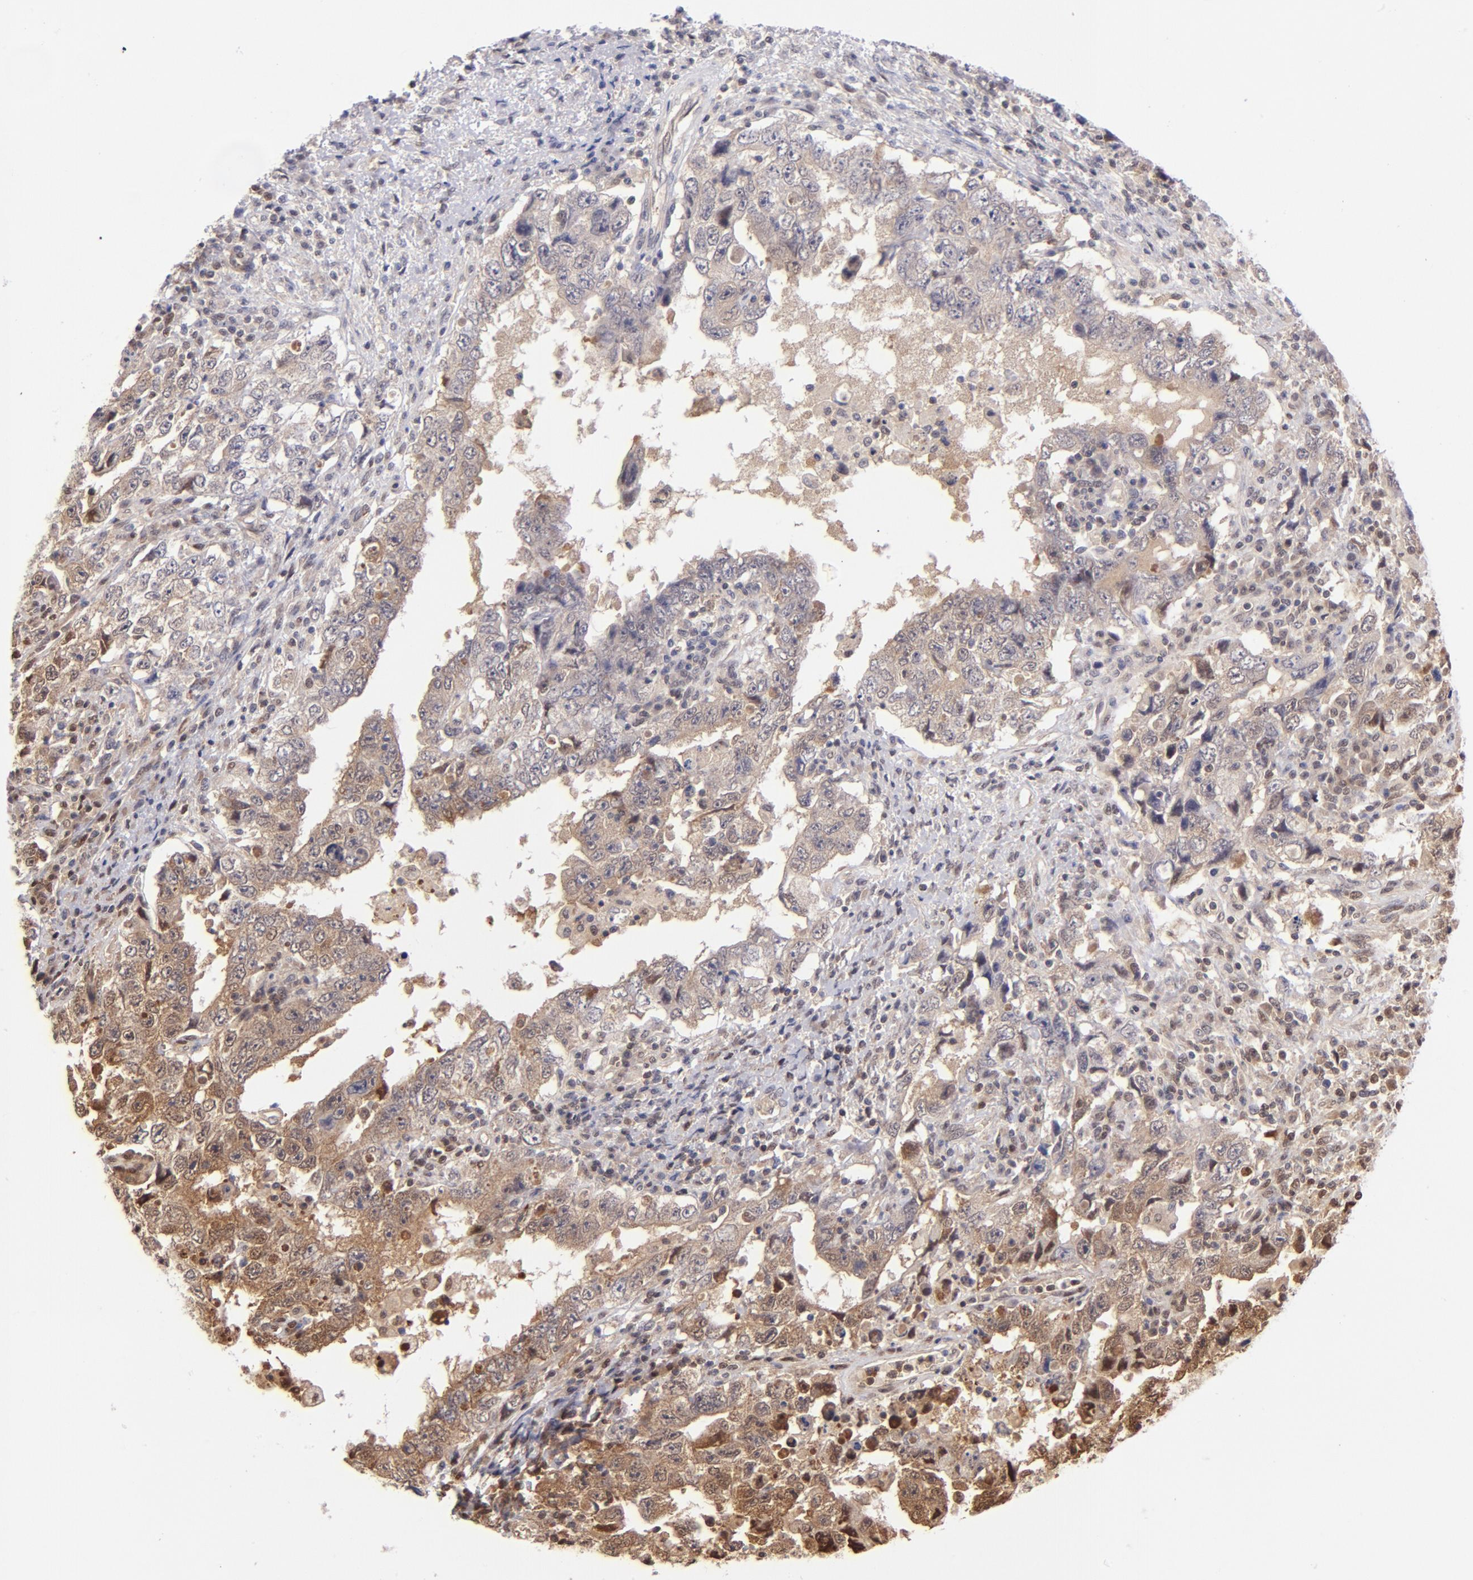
{"staining": {"intensity": "moderate", "quantity": ">75%", "location": "cytoplasmic/membranous"}, "tissue": "testis cancer", "cell_type": "Tumor cells", "image_type": "cancer", "snomed": [{"axis": "morphology", "description": "Carcinoma, Embryonal, NOS"}, {"axis": "topography", "description": "Testis"}], "caption": "Immunohistochemistry of human testis cancer (embryonal carcinoma) demonstrates medium levels of moderate cytoplasmic/membranous positivity in about >75% of tumor cells.", "gene": "YWHAB", "patient": {"sex": "male", "age": 26}}